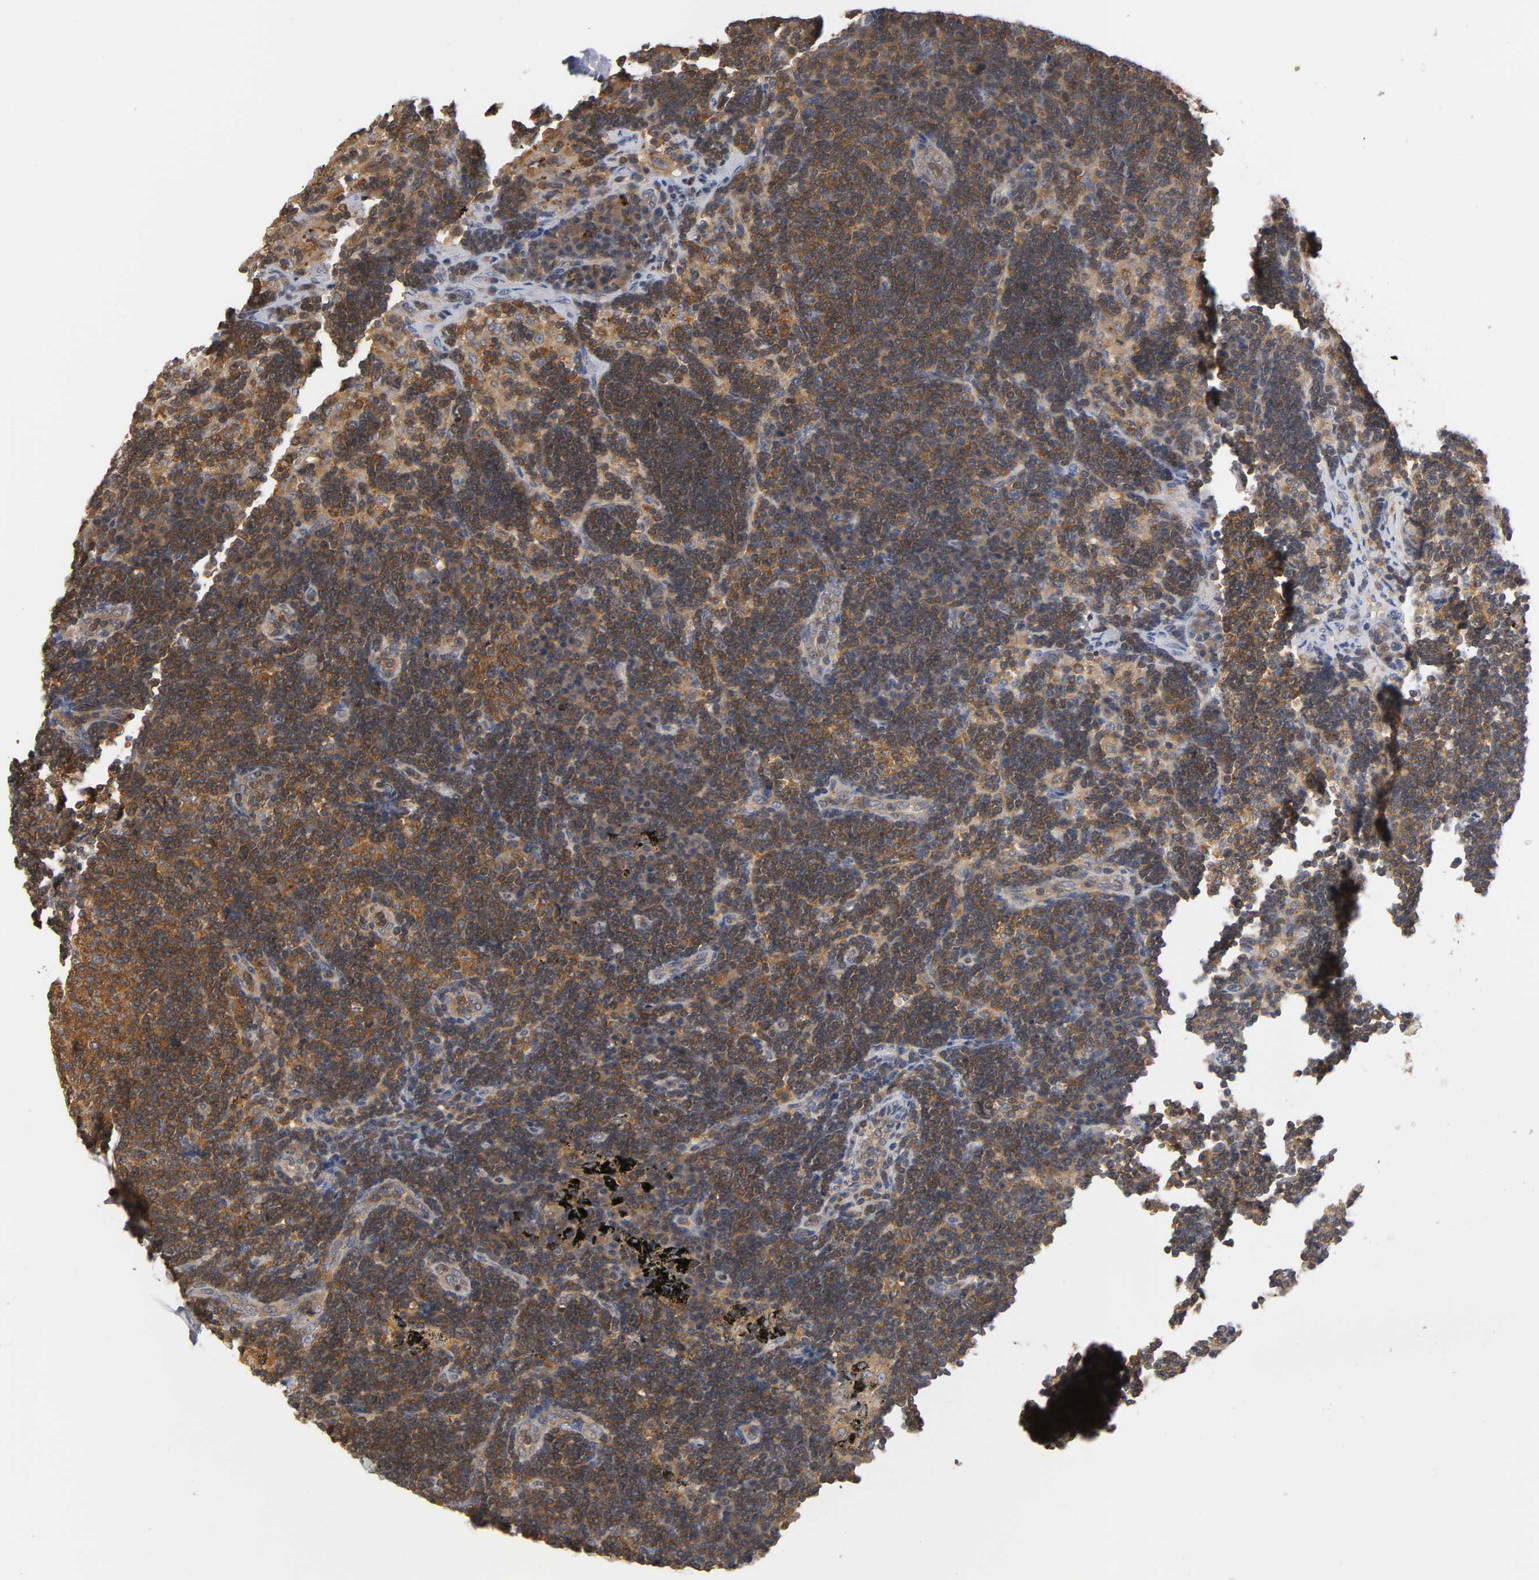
{"staining": {"intensity": "strong", "quantity": ">75%", "location": "cytoplasmic/membranous"}, "tissue": "lymph node", "cell_type": "Germinal center cells", "image_type": "normal", "snomed": [{"axis": "morphology", "description": "Normal tissue, NOS"}, {"axis": "morphology", "description": "Squamous cell carcinoma, metastatic, NOS"}, {"axis": "topography", "description": "Lymph node"}], "caption": "Strong cytoplasmic/membranous expression is present in about >75% of germinal center cells in benign lymph node. (Brightfield microscopy of DAB IHC at high magnification).", "gene": "ACTR2", "patient": {"sex": "female", "age": 53}}